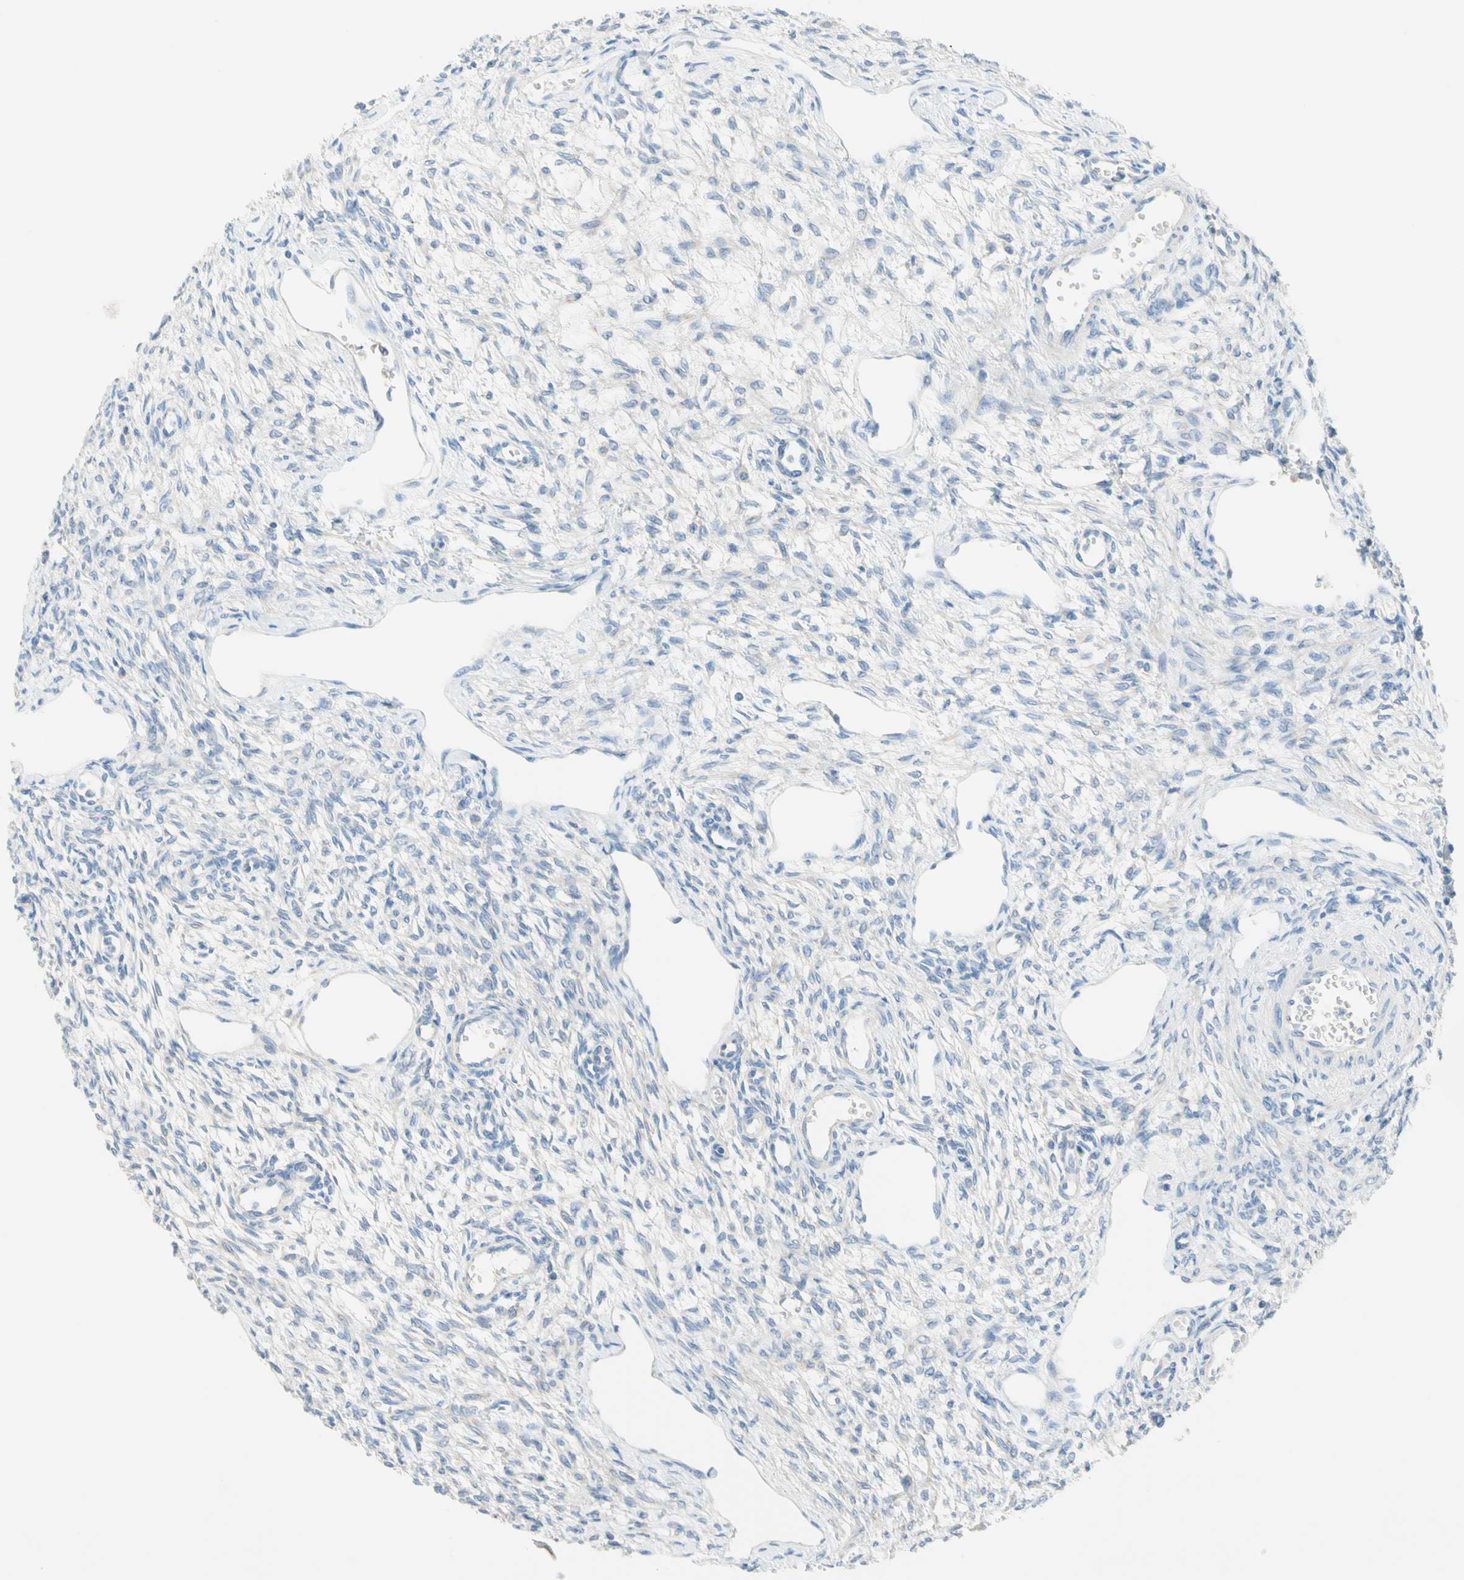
{"staining": {"intensity": "negative", "quantity": "none", "location": "none"}, "tissue": "ovary", "cell_type": "Follicle cells", "image_type": "normal", "snomed": [{"axis": "morphology", "description": "Normal tissue, NOS"}, {"axis": "topography", "description": "Ovary"}], "caption": "High power microscopy histopathology image of an immunohistochemistry (IHC) photomicrograph of normal ovary, revealing no significant expression in follicle cells.", "gene": "MFF", "patient": {"sex": "female", "age": 33}}